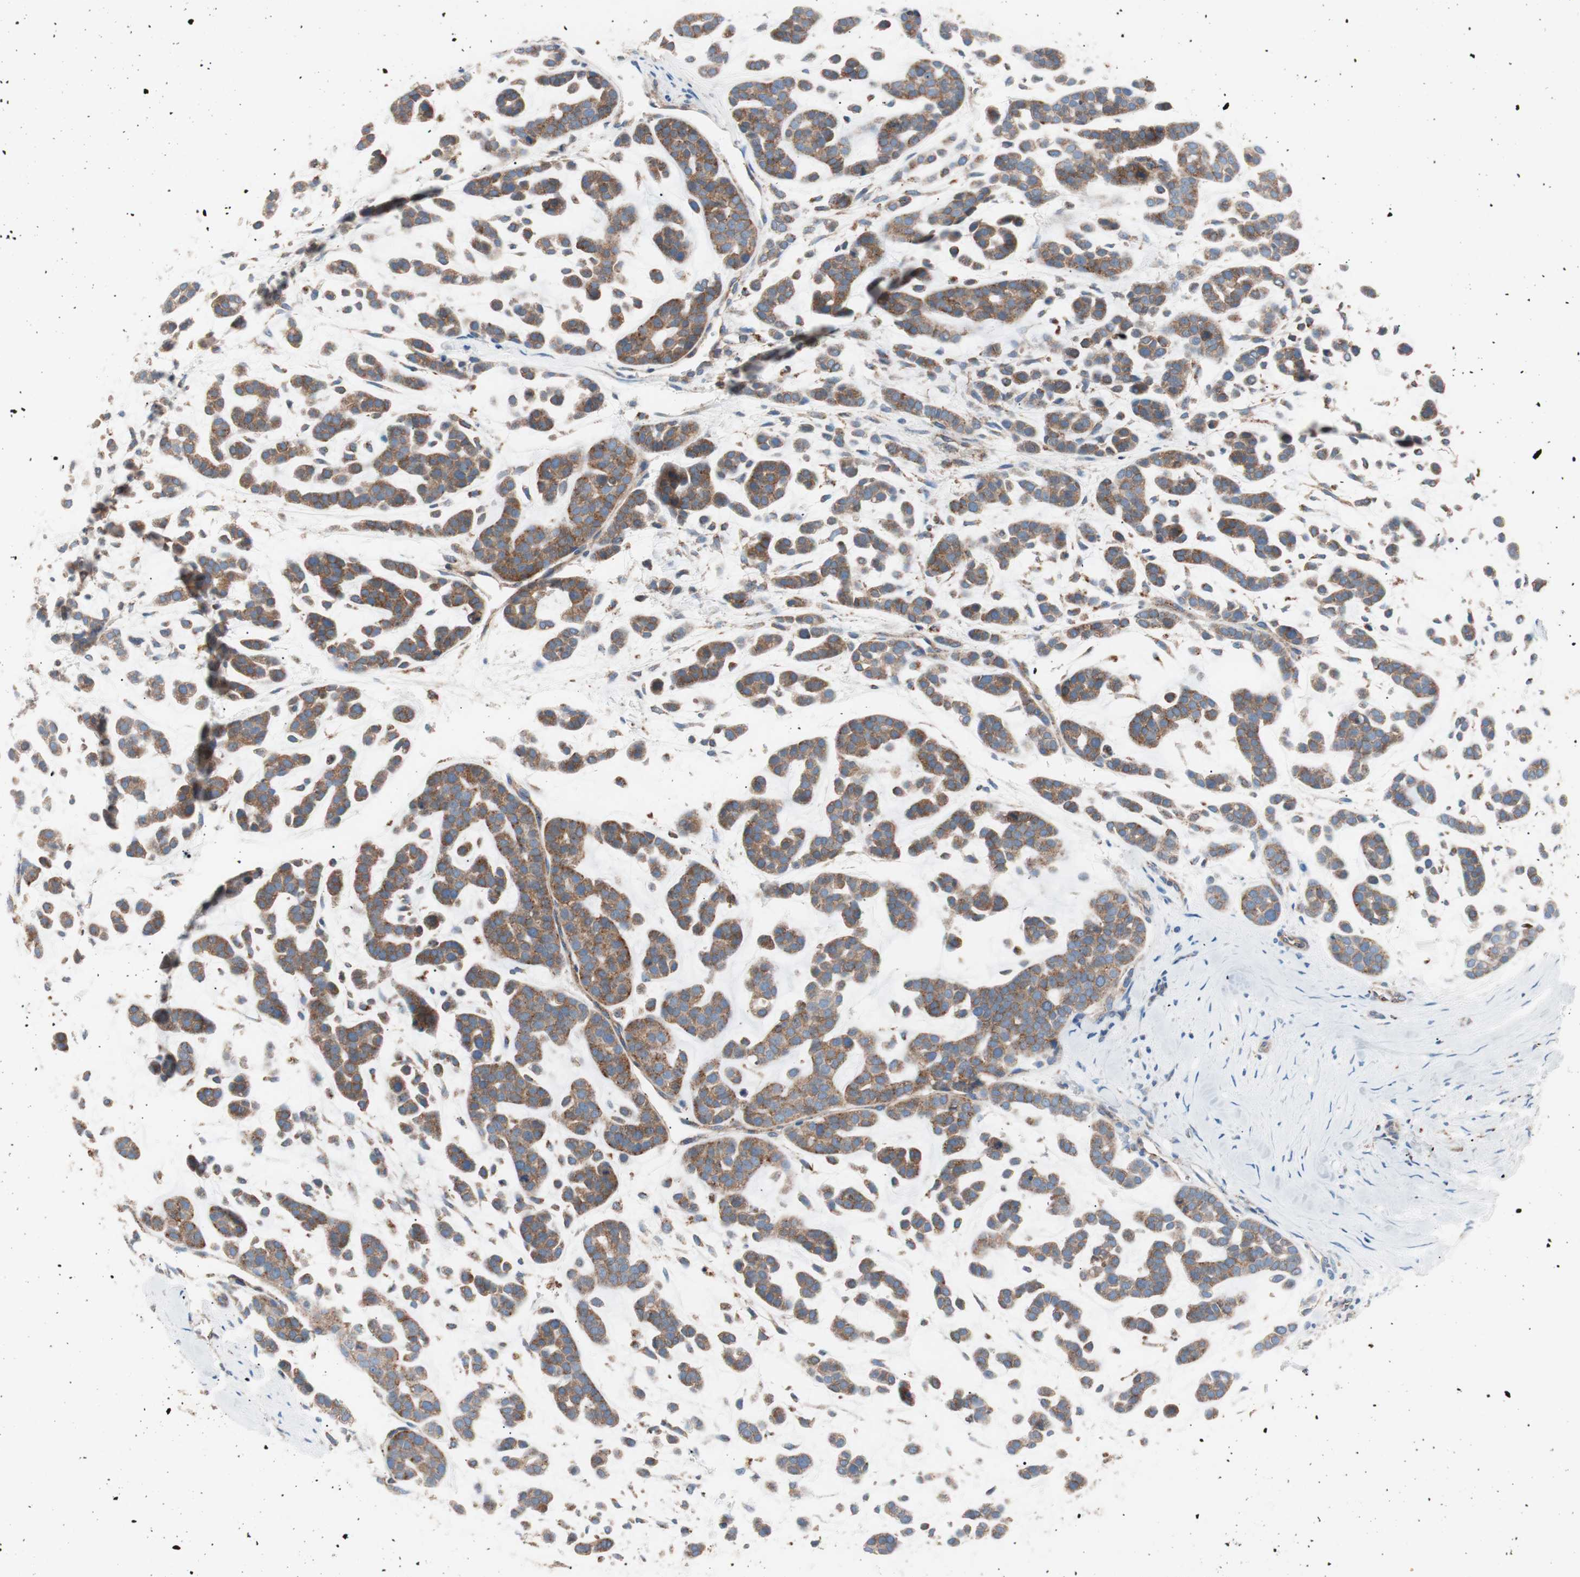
{"staining": {"intensity": "weak", "quantity": ">75%", "location": "cytoplasmic/membranous"}, "tissue": "head and neck cancer", "cell_type": "Tumor cells", "image_type": "cancer", "snomed": [{"axis": "morphology", "description": "Adenocarcinoma, NOS"}, {"axis": "morphology", "description": "Adenoma, NOS"}, {"axis": "topography", "description": "Head-Neck"}], "caption": "Protein positivity by immunohistochemistry reveals weak cytoplasmic/membranous positivity in about >75% of tumor cells in head and neck cancer.", "gene": "FLOT2", "patient": {"sex": "female", "age": 55}}